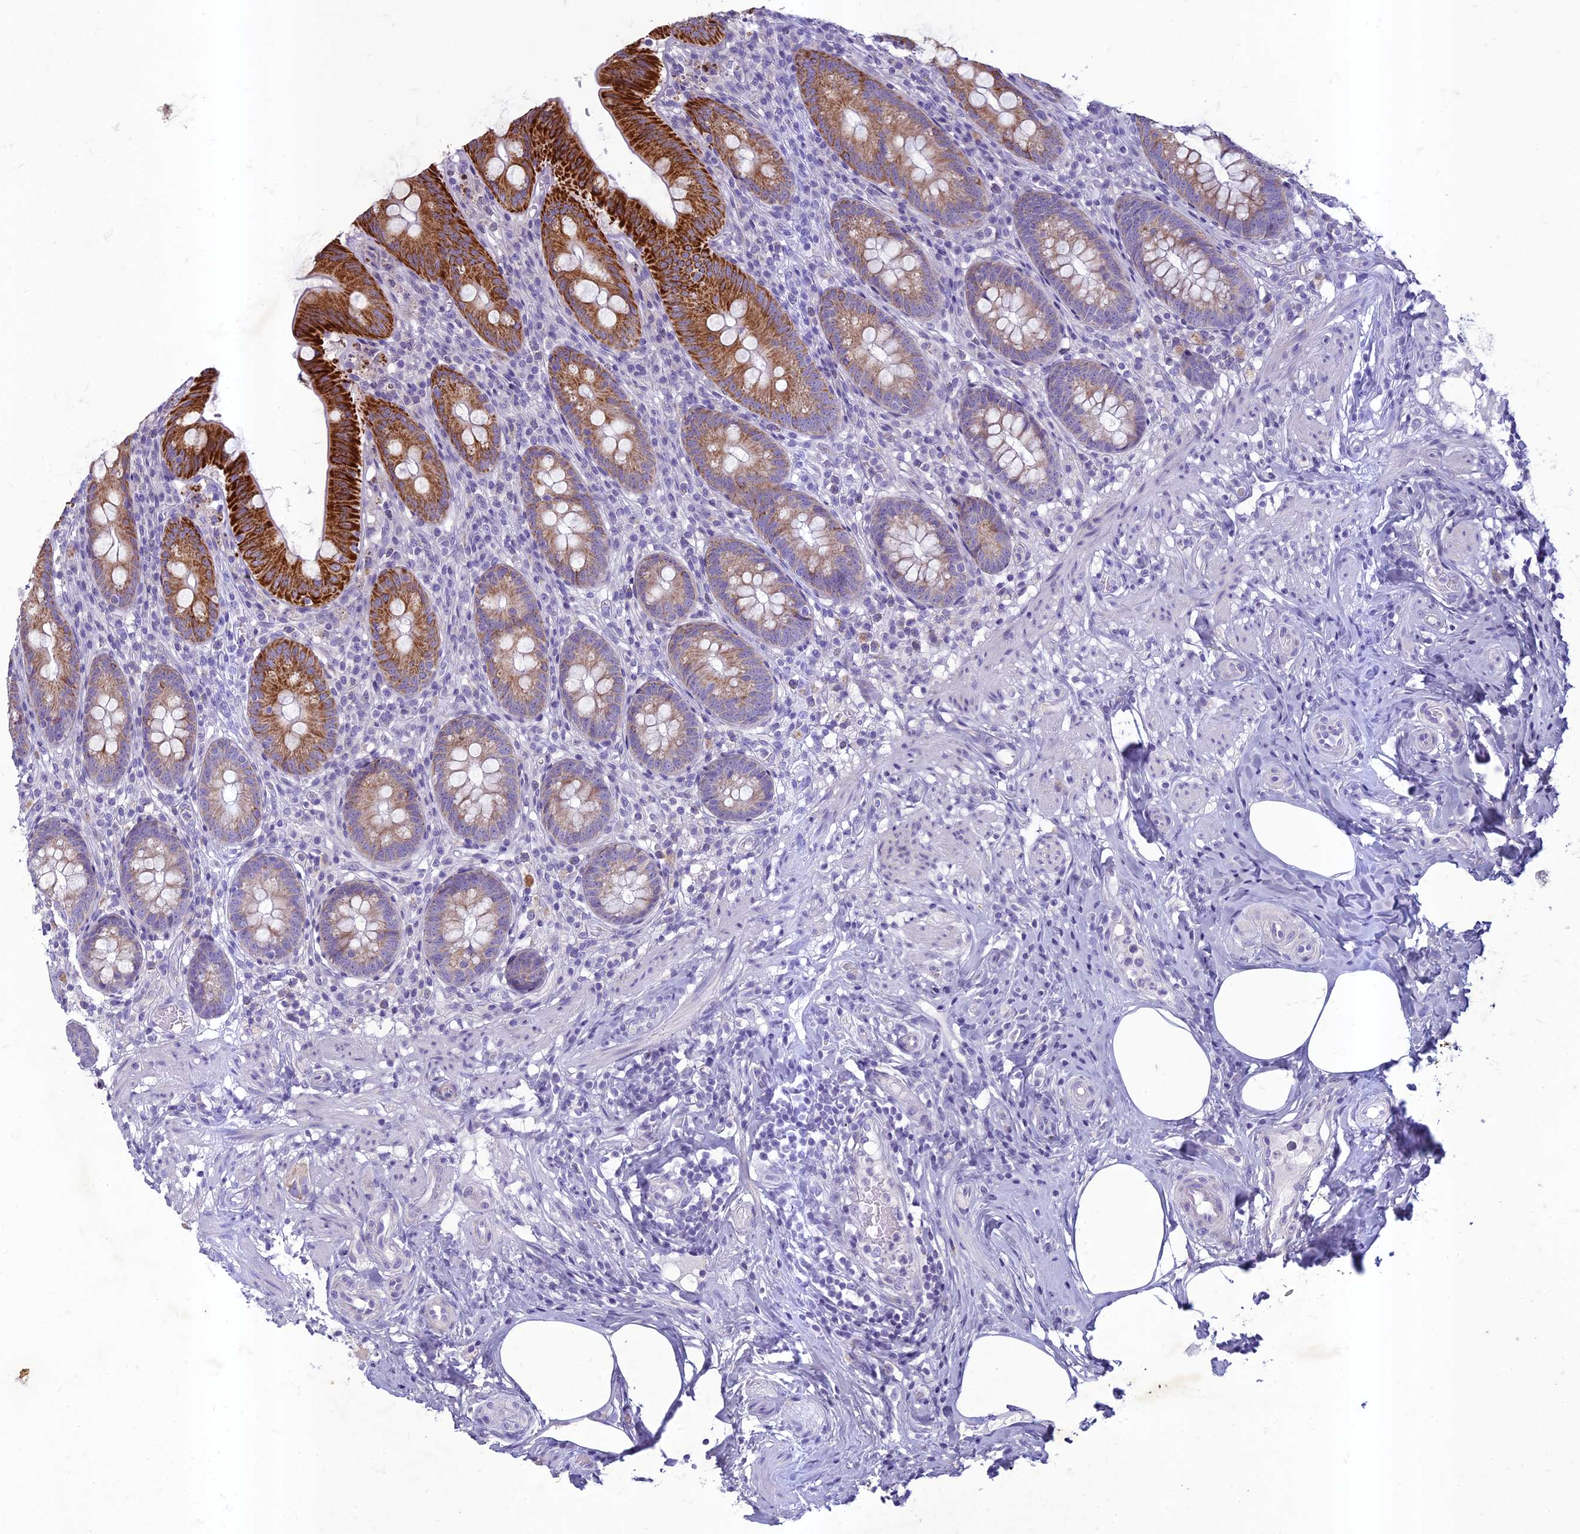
{"staining": {"intensity": "strong", "quantity": "25%-75%", "location": "cytoplasmic/membranous"}, "tissue": "appendix", "cell_type": "Glandular cells", "image_type": "normal", "snomed": [{"axis": "morphology", "description": "Normal tissue, NOS"}, {"axis": "topography", "description": "Appendix"}], "caption": "Glandular cells exhibit high levels of strong cytoplasmic/membranous staining in approximately 25%-75% of cells in unremarkable human appendix.", "gene": "HIGD1A", "patient": {"sex": "male", "age": 55}}